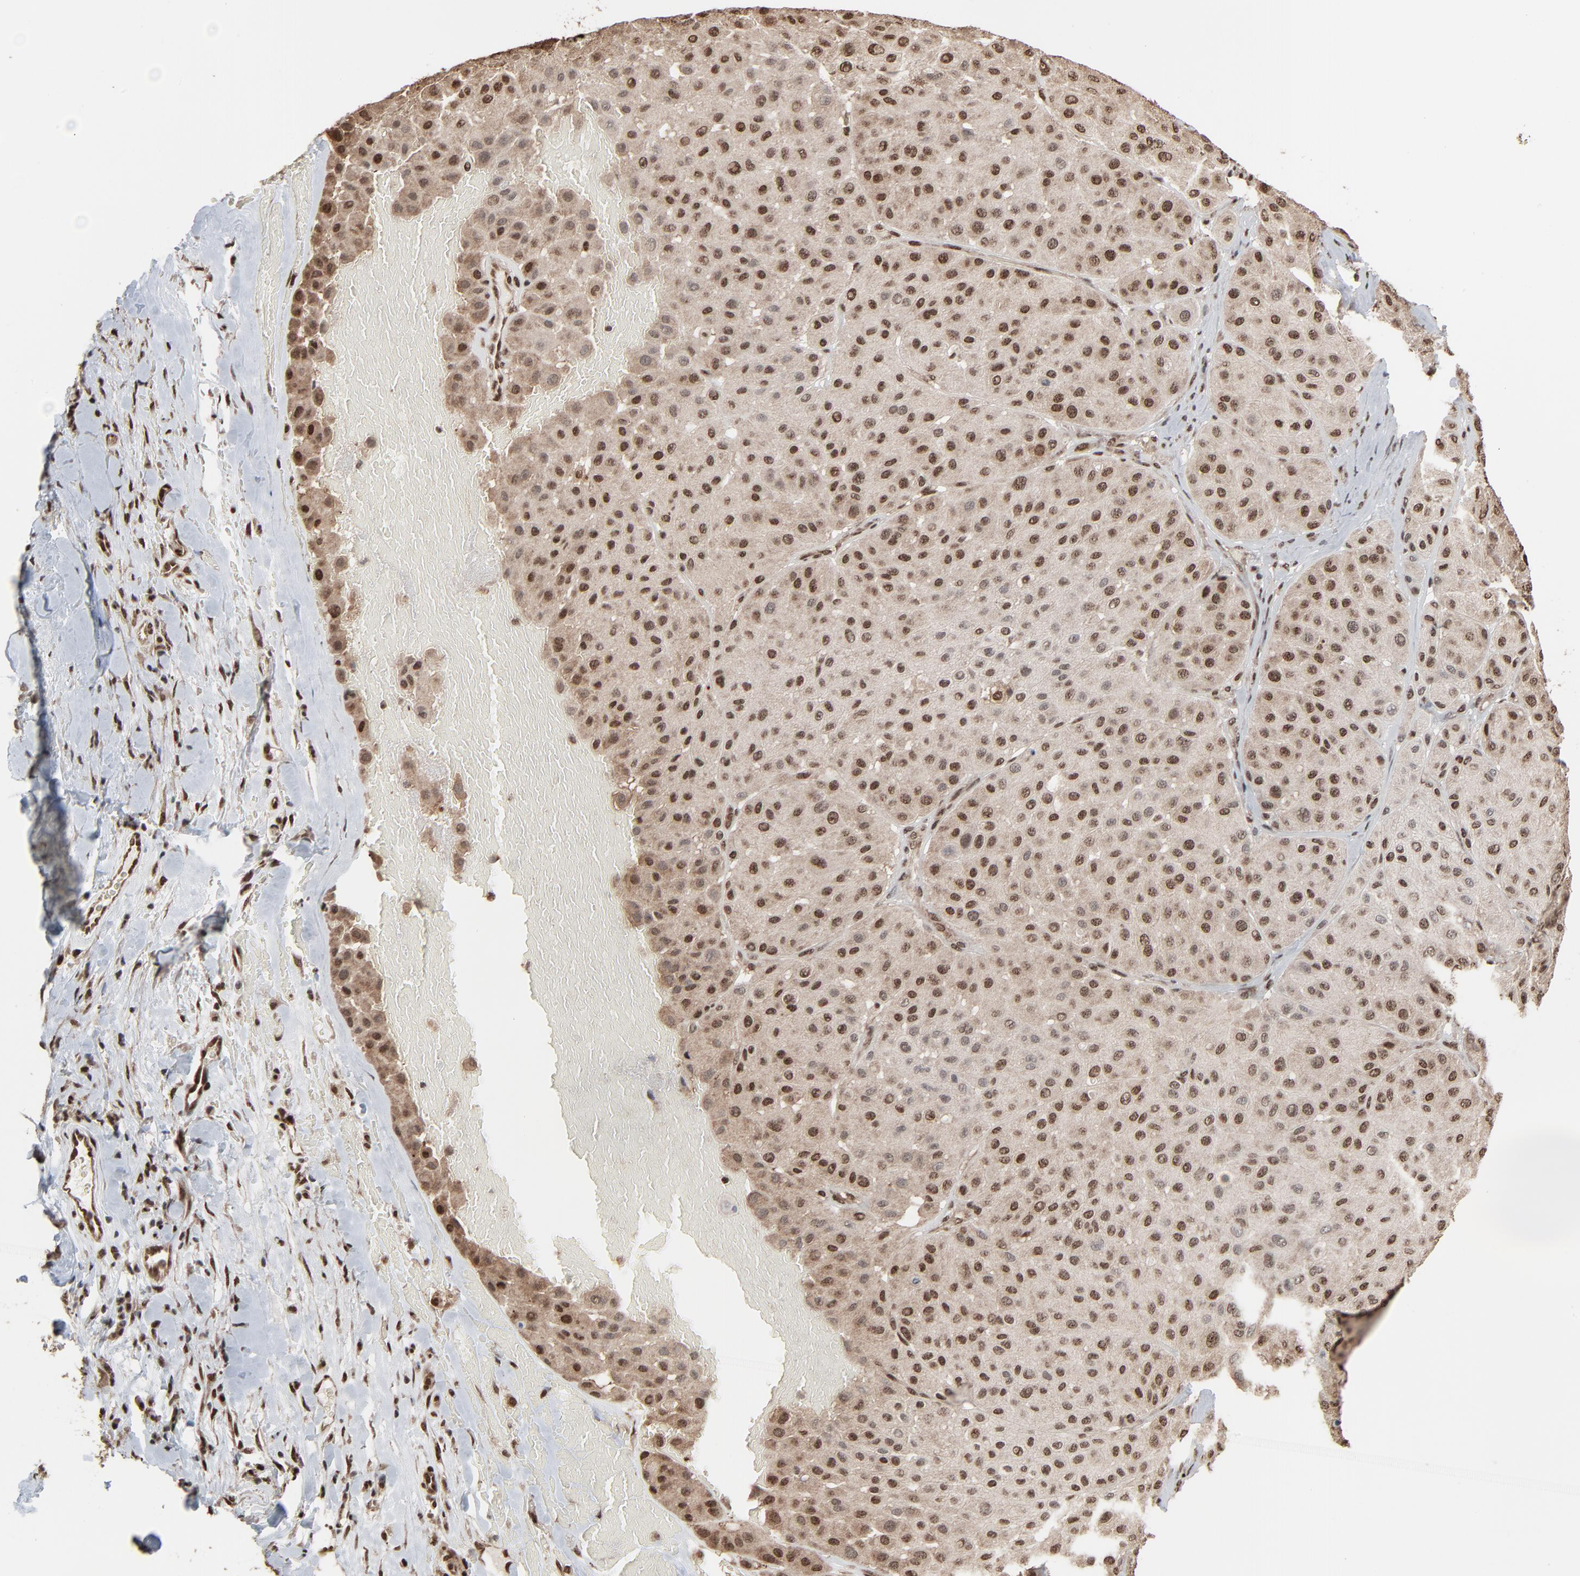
{"staining": {"intensity": "moderate", "quantity": ">75%", "location": "cytoplasmic/membranous"}, "tissue": "melanoma", "cell_type": "Tumor cells", "image_type": "cancer", "snomed": [{"axis": "morphology", "description": "Normal tissue, NOS"}, {"axis": "morphology", "description": "Malignant melanoma, Metastatic site"}, {"axis": "topography", "description": "Skin"}], "caption": "Melanoma was stained to show a protein in brown. There is medium levels of moderate cytoplasmic/membranous positivity in about >75% of tumor cells.", "gene": "MEIS2", "patient": {"sex": "male", "age": 41}}